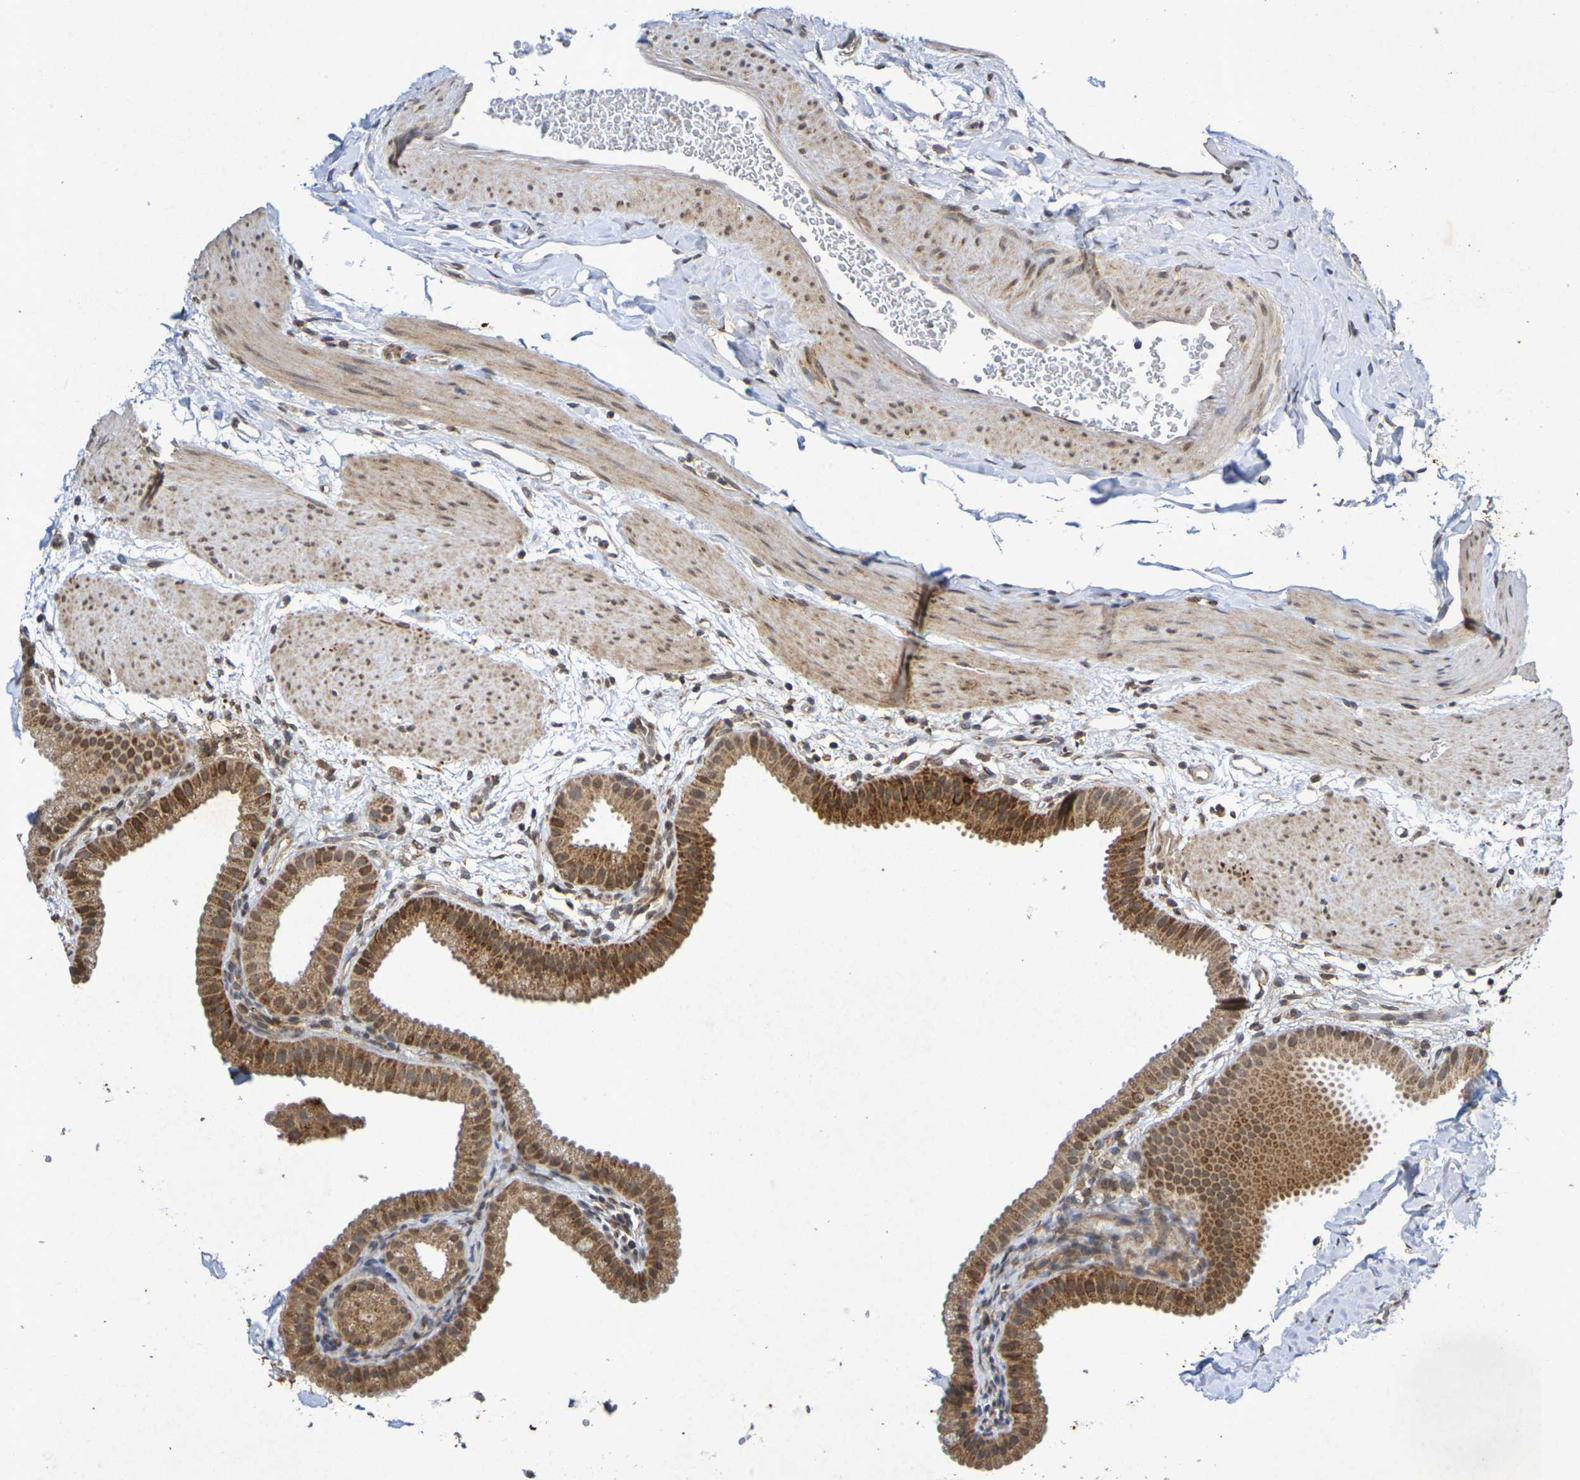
{"staining": {"intensity": "moderate", "quantity": ">75%", "location": "cytoplasmic/membranous,nuclear"}, "tissue": "gallbladder", "cell_type": "Glandular cells", "image_type": "normal", "snomed": [{"axis": "morphology", "description": "Normal tissue, NOS"}, {"axis": "topography", "description": "Gallbladder"}], "caption": "This image displays immunohistochemistry staining of normal human gallbladder, with medium moderate cytoplasmic/membranous,nuclear positivity in about >75% of glandular cells.", "gene": "GUCY1A2", "patient": {"sex": "female", "age": 64}}